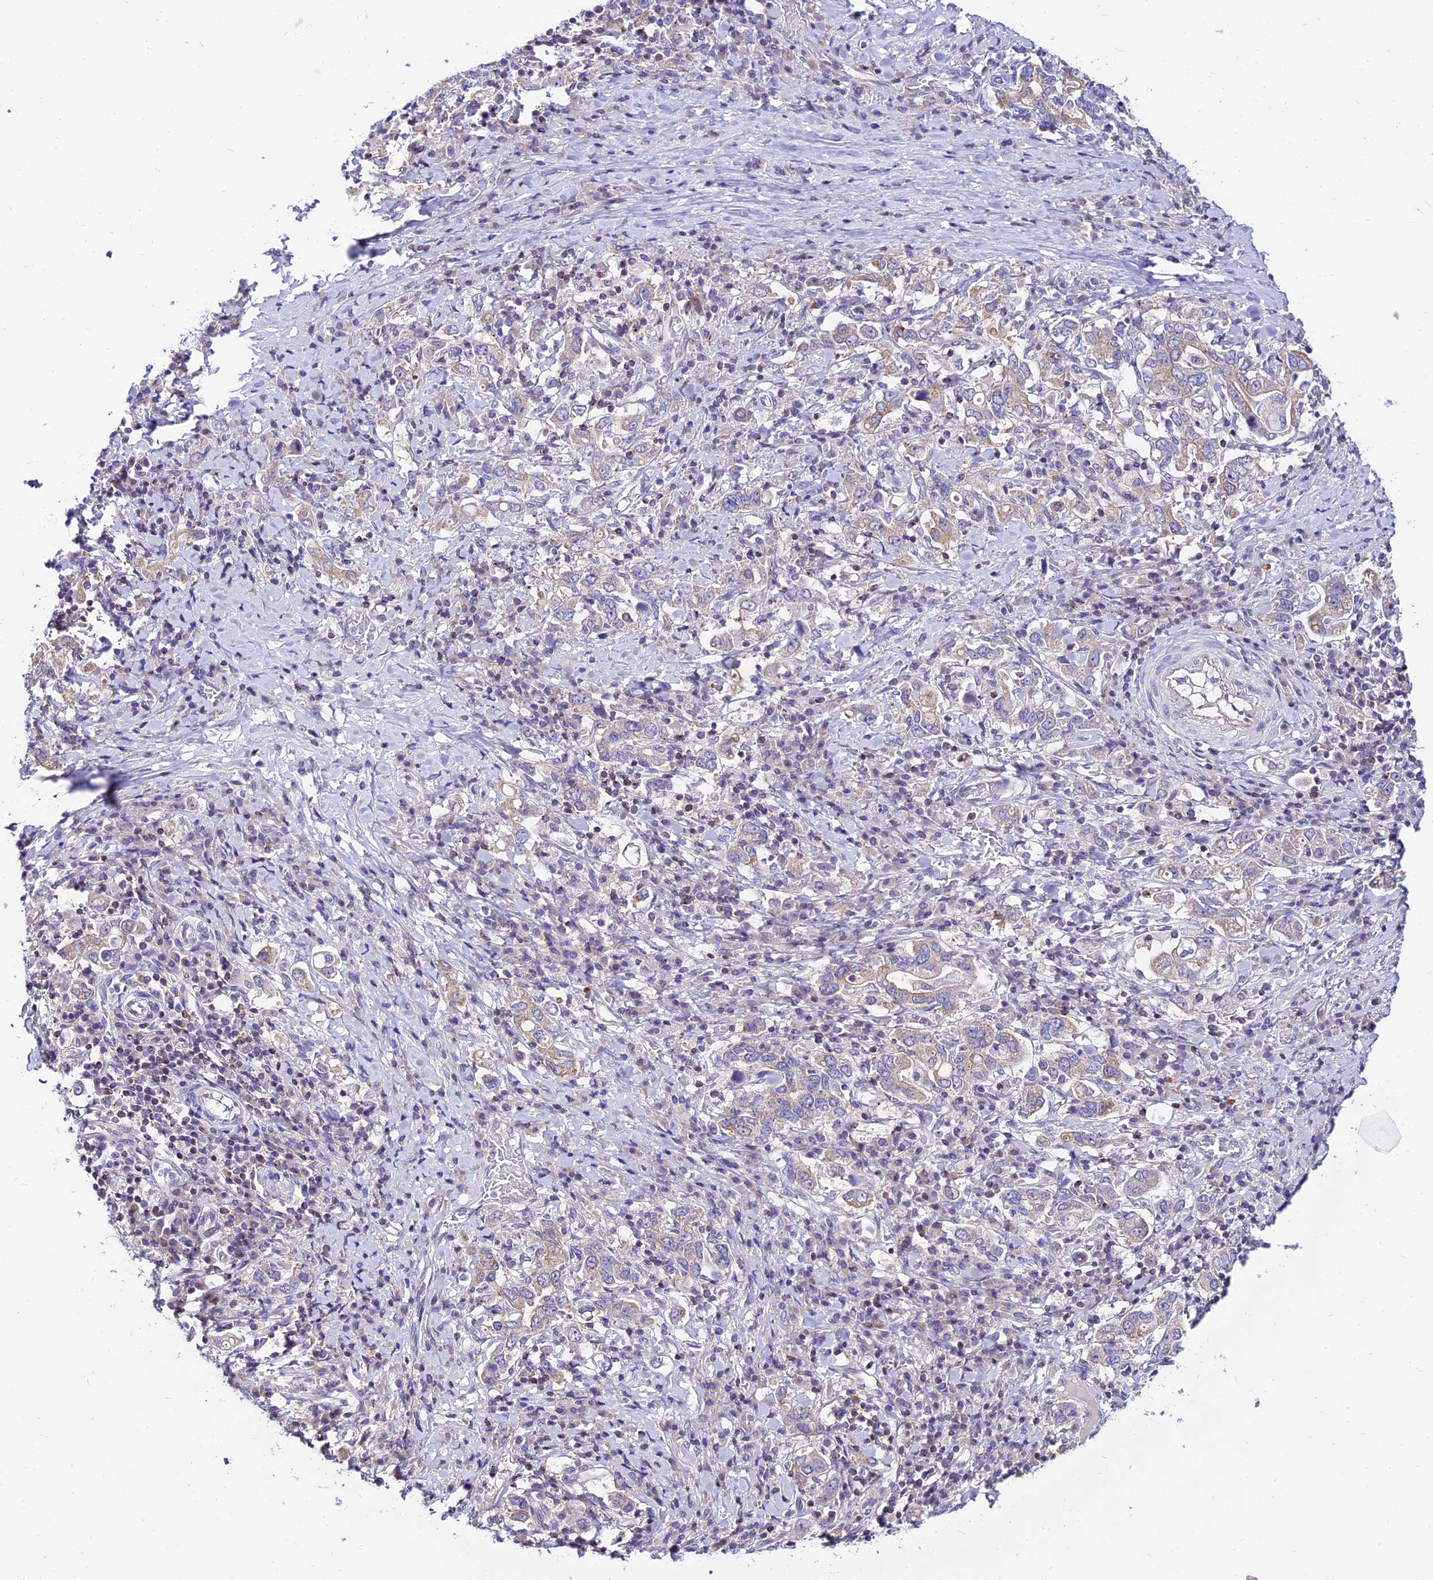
{"staining": {"intensity": "weak", "quantity": "25%-75%", "location": "cytoplasmic/membranous"}, "tissue": "stomach cancer", "cell_type": "Tumor cells", "image_type": "cancer", "snomed": [{"axis": "morphology", "description": "Adenocarcinoma, NOS"}, {"axis": "topography", "description": "Stomach, upper"}, {"axis": "topography", "description": "Stomach"}], "caption": "An IHC image of neoplastic tissue is shown. Protein staining in brown shows weak cytoplasmic/membranous positivity in stomach cancer (adenocarcinoma) within tumor cells. Immunohistochemistry stains the protein of interest in brown and the nuclei are stained blue.", "gene": "C6orf132", "patient": {"sex": "male", "age": 62}}